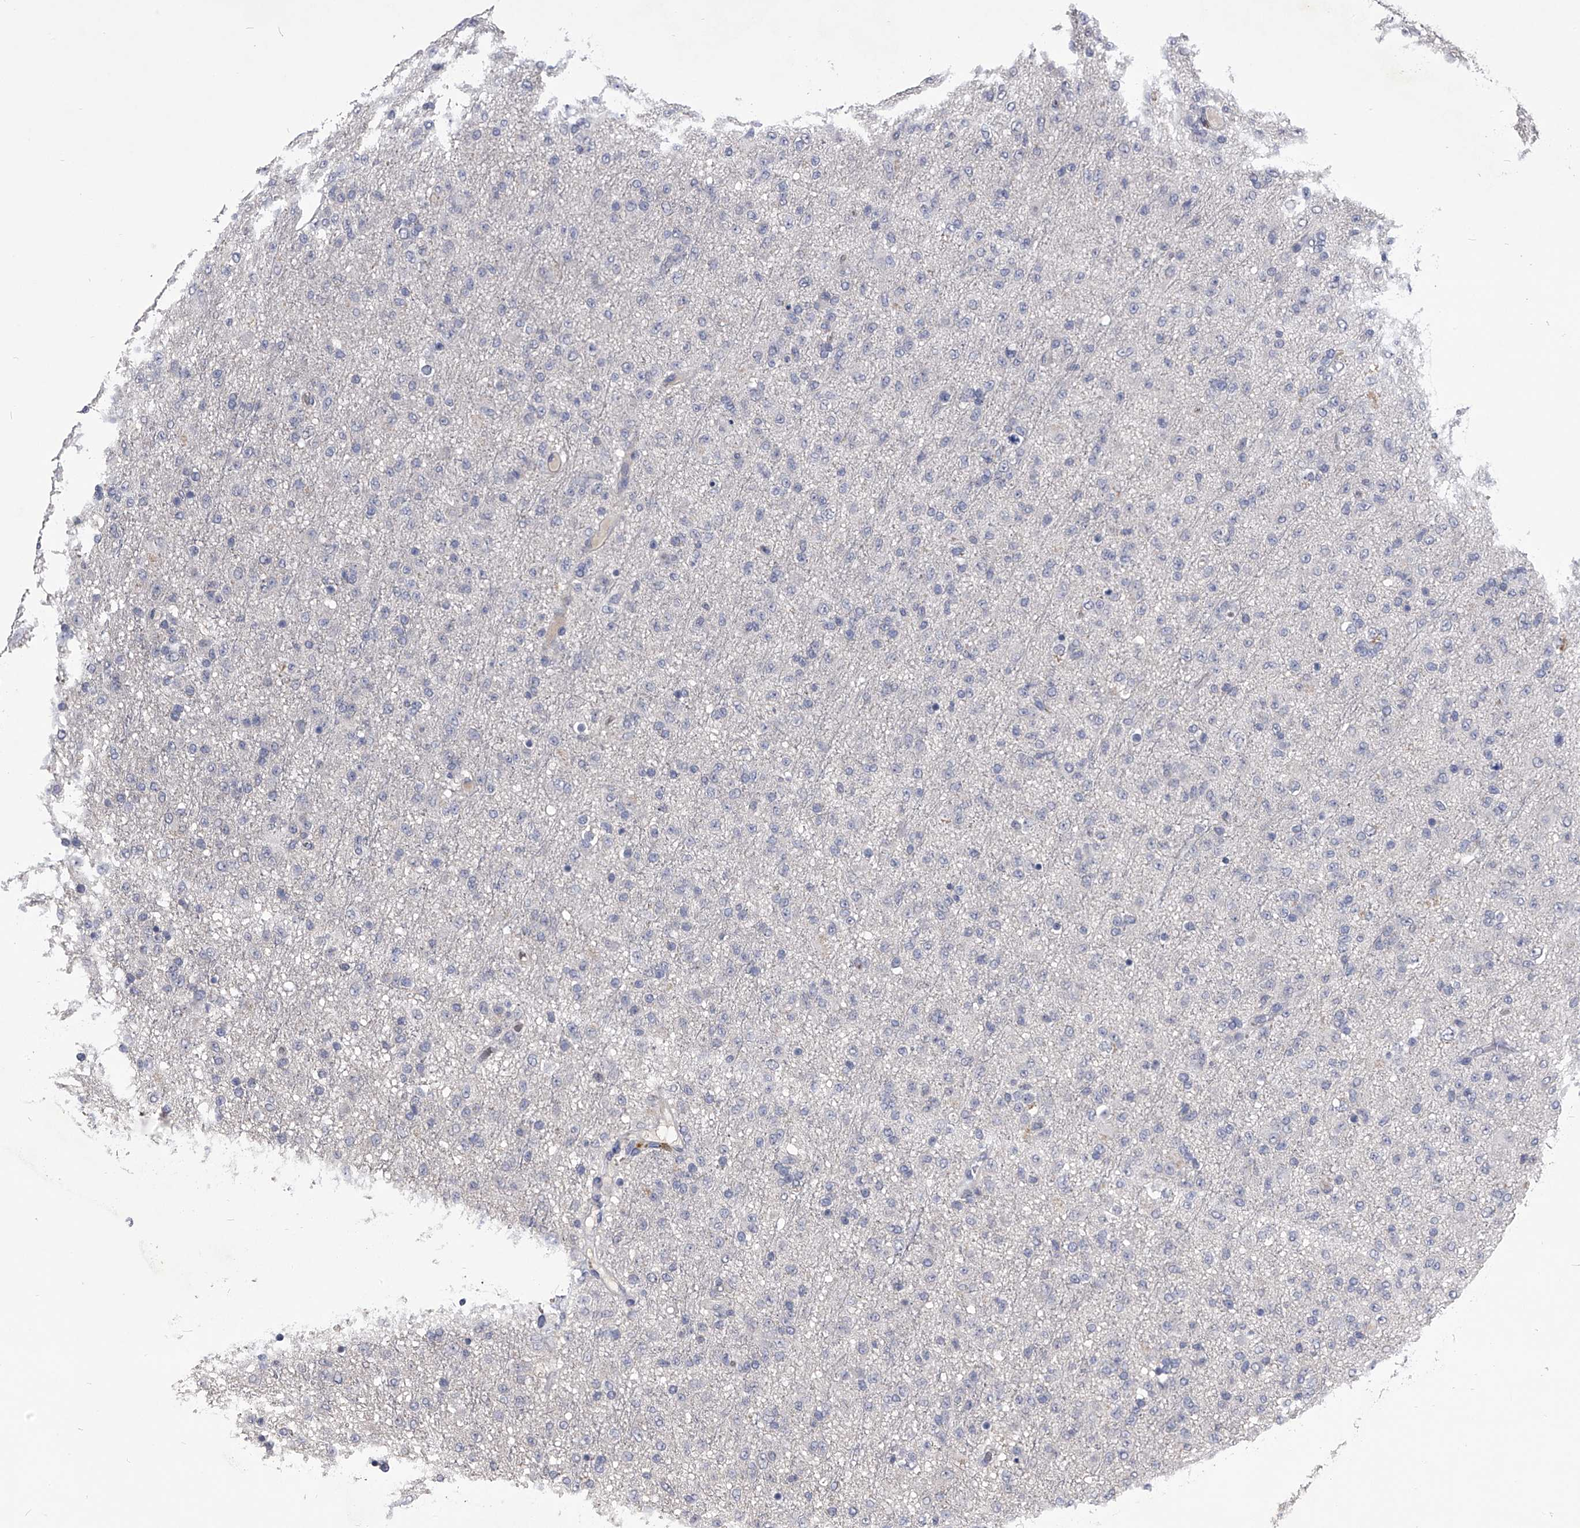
{"staining": {"intensity": "negative", "quantity": "none", "location": "none"}, "tissue": "glioma", "cell_type": "Tumor cells", "image_type": "cancer", "snomed": [{"axis": "morphology", "description": "Glioma, malignant, Low grade"}, {"axis": "topography", "description": "Brain"}], "caption": "Immunohistochemical staining of human glioma displays no significant expression in tumor cells. (Immunohistochemistry (ihc), brightfield microscopy, high magnification).", "gene": "MDN1", "patient": {"sex": "male", "age": 65}}